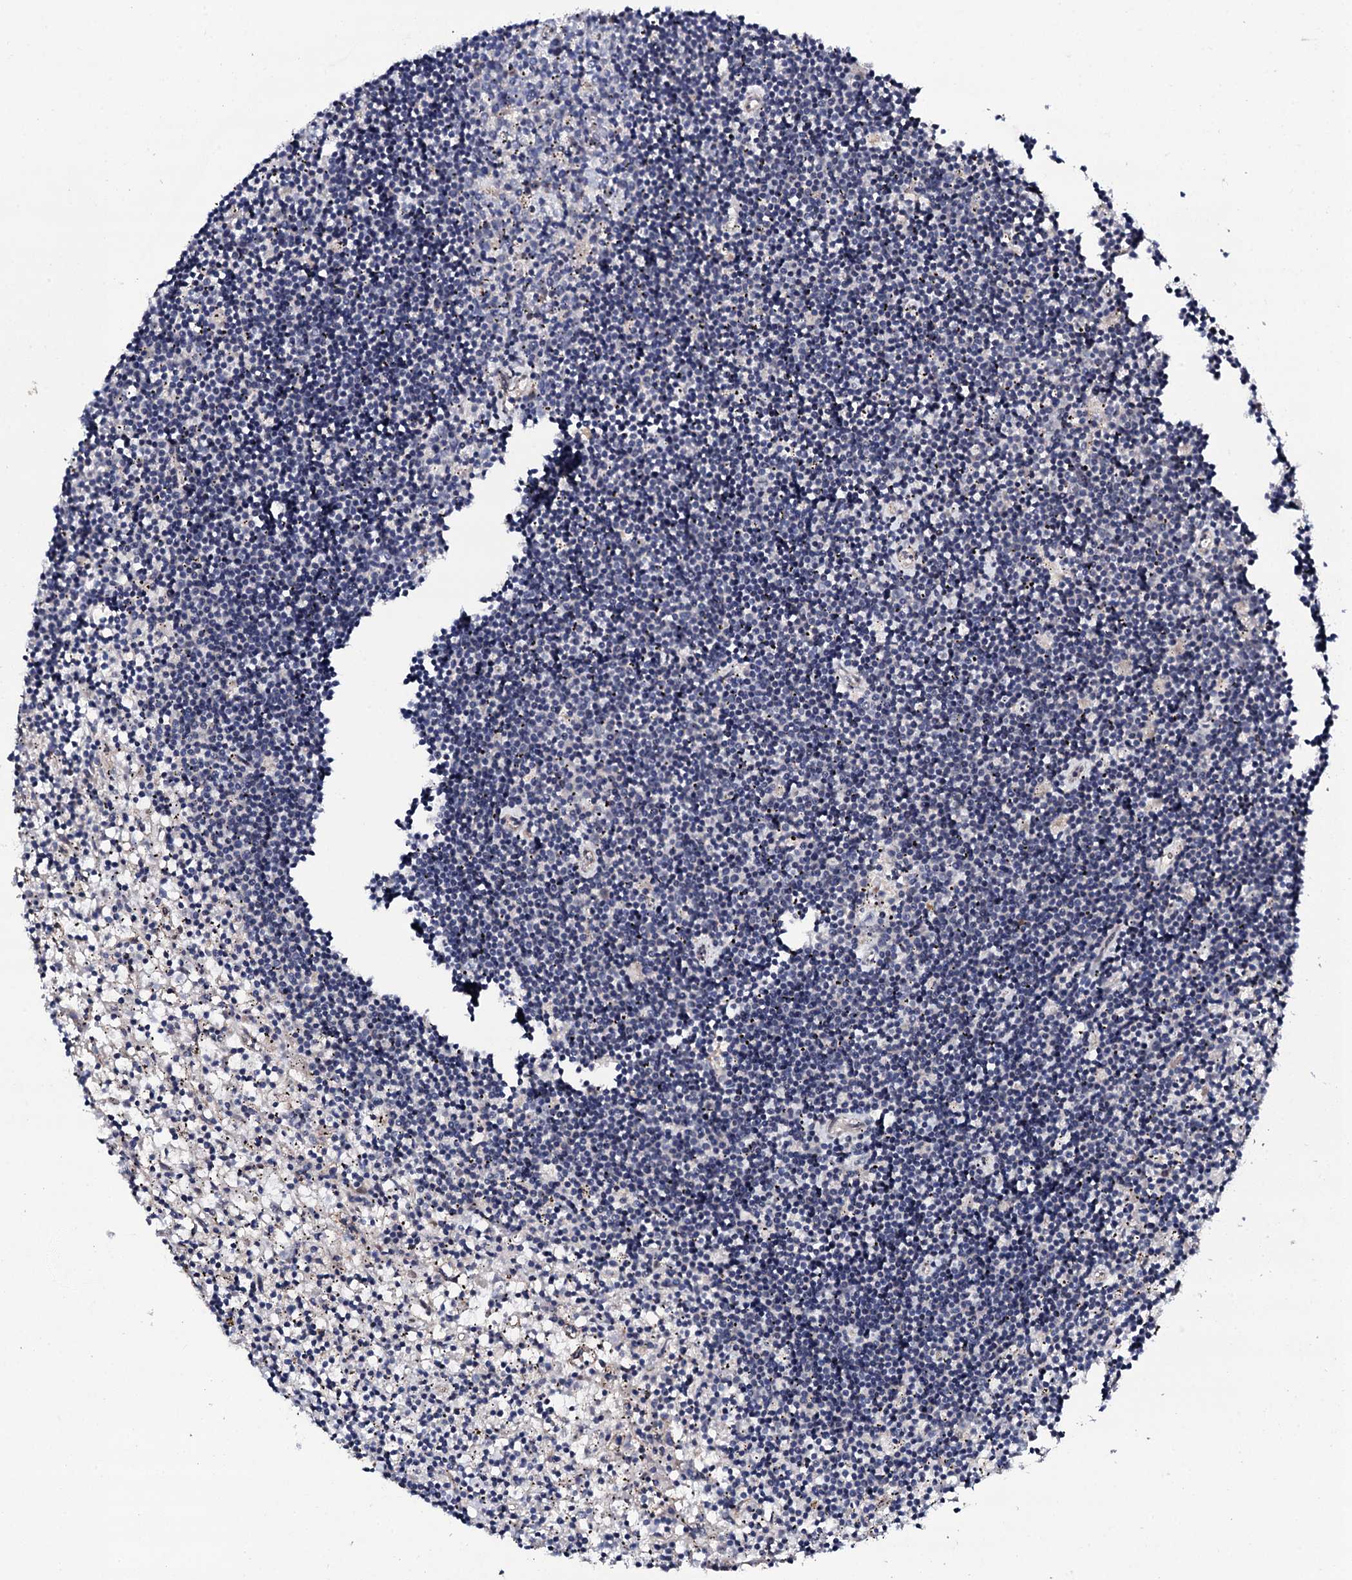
{"staining": {"intensity": "negative", "quantity": "none", "location": "none"}, "tissue": "lymphoma", "cell_type": "Tumor cells", "image_type": "cancer", "snomed": [{"axis": "morphology", "description": "Malignant lymphoma, non-Hodgkin's type, Low grade"}, {"axis": "topography", "description": "Spleen"}], "caption": "Image shows no significant protein expression in tumor cells of lymphoma.", "gene": "CIAO2A", "patient": {"sex": "male", "age": 76}}